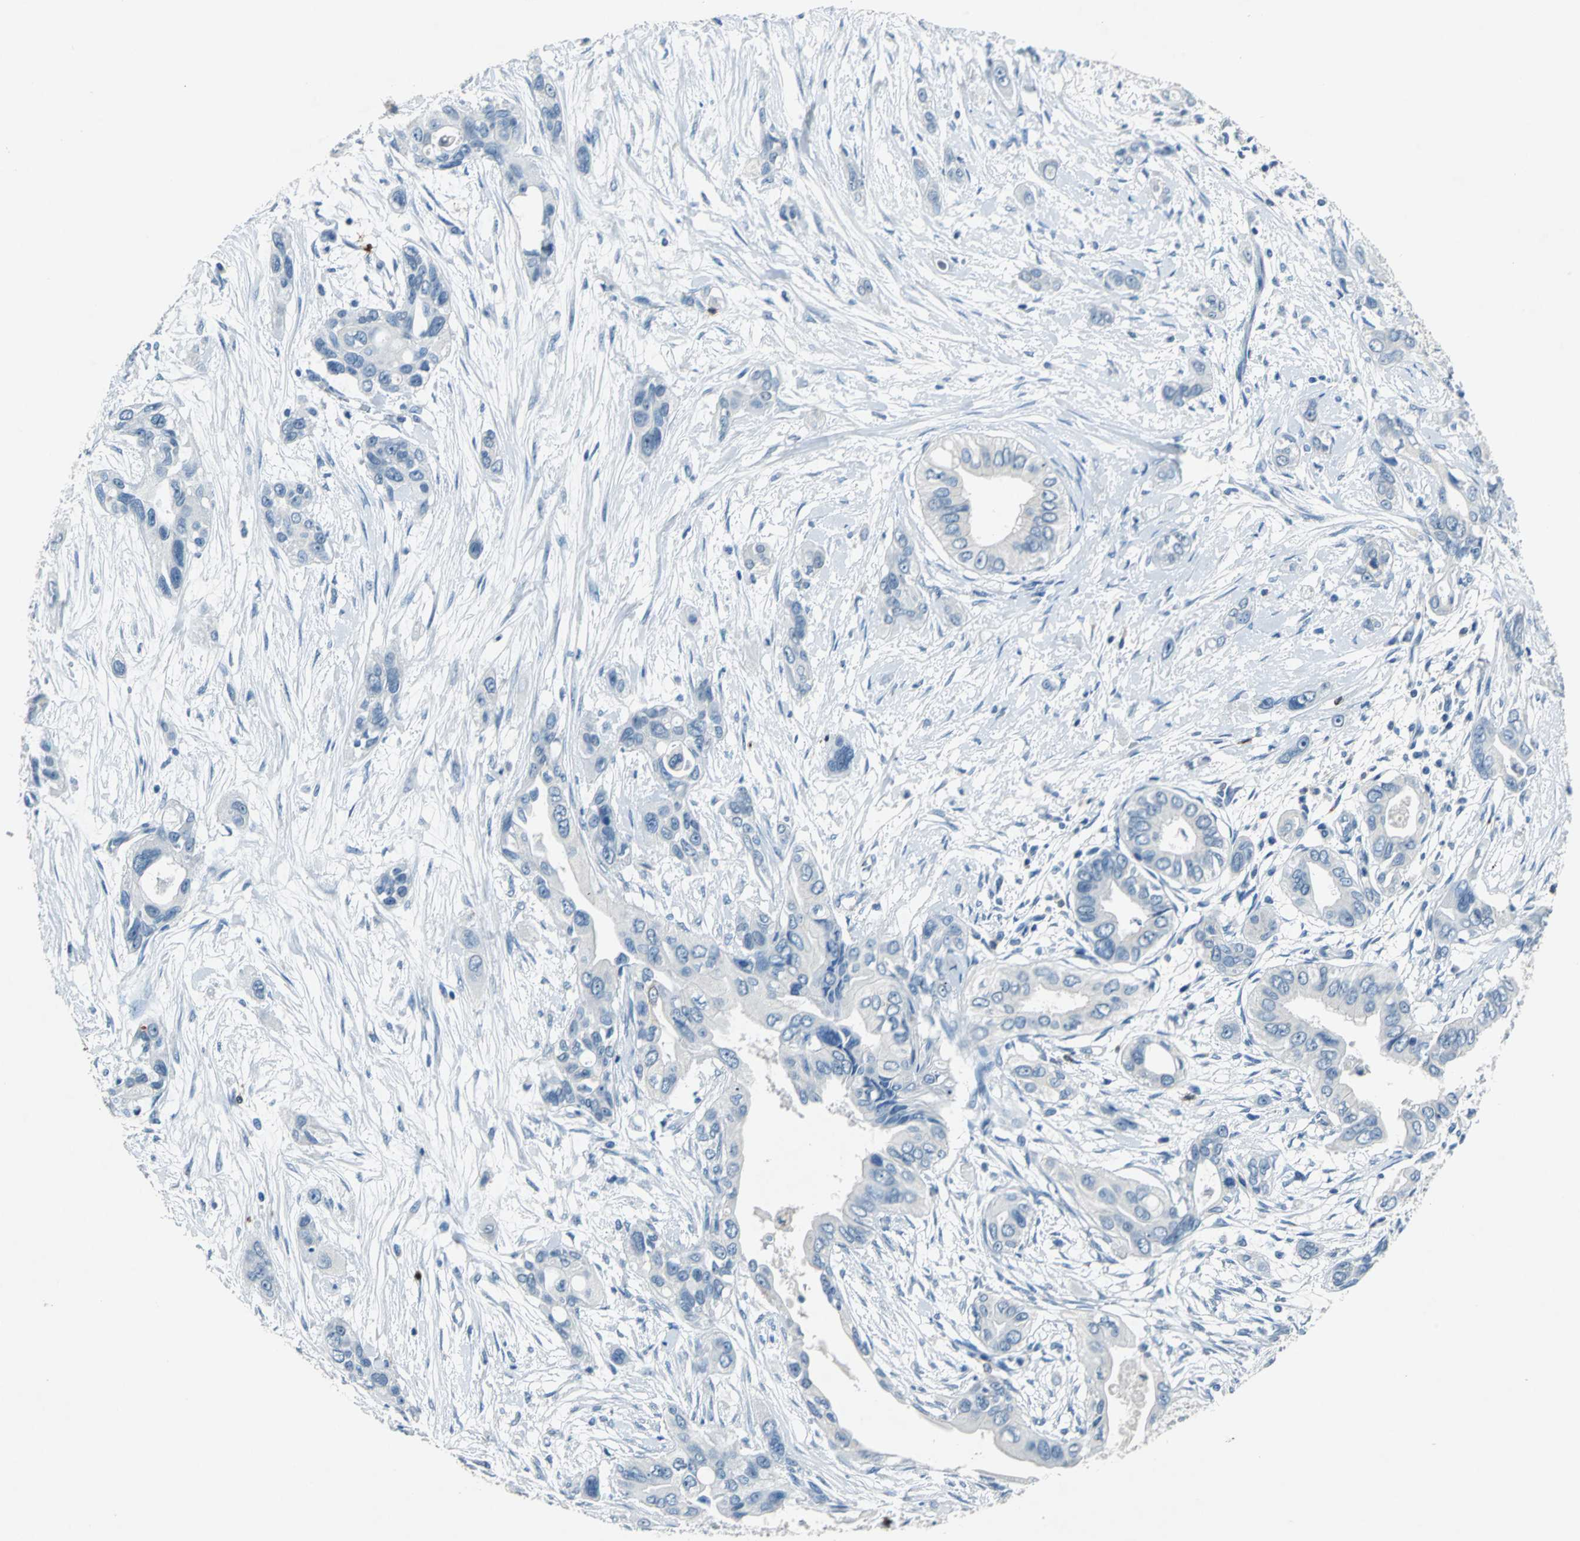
{"staining": {"intensity": "negative", "quantity": "none", "location": "none"}, "tissue": "pancreatic cancer", "cell_type": "Tumor cells", "image_type": "cancer", "snomed": [{"axis": "morphology", "description": "Adenocarcinoma, NOS"}, {"axis": "topography", "description": "Pancreas"}], "caption": "IHC of pancreatic adenocarcinoma exhibits no staining in tumor cells.", "gene": "RPS13", "patient": {"sex": "female", "age": 60}}